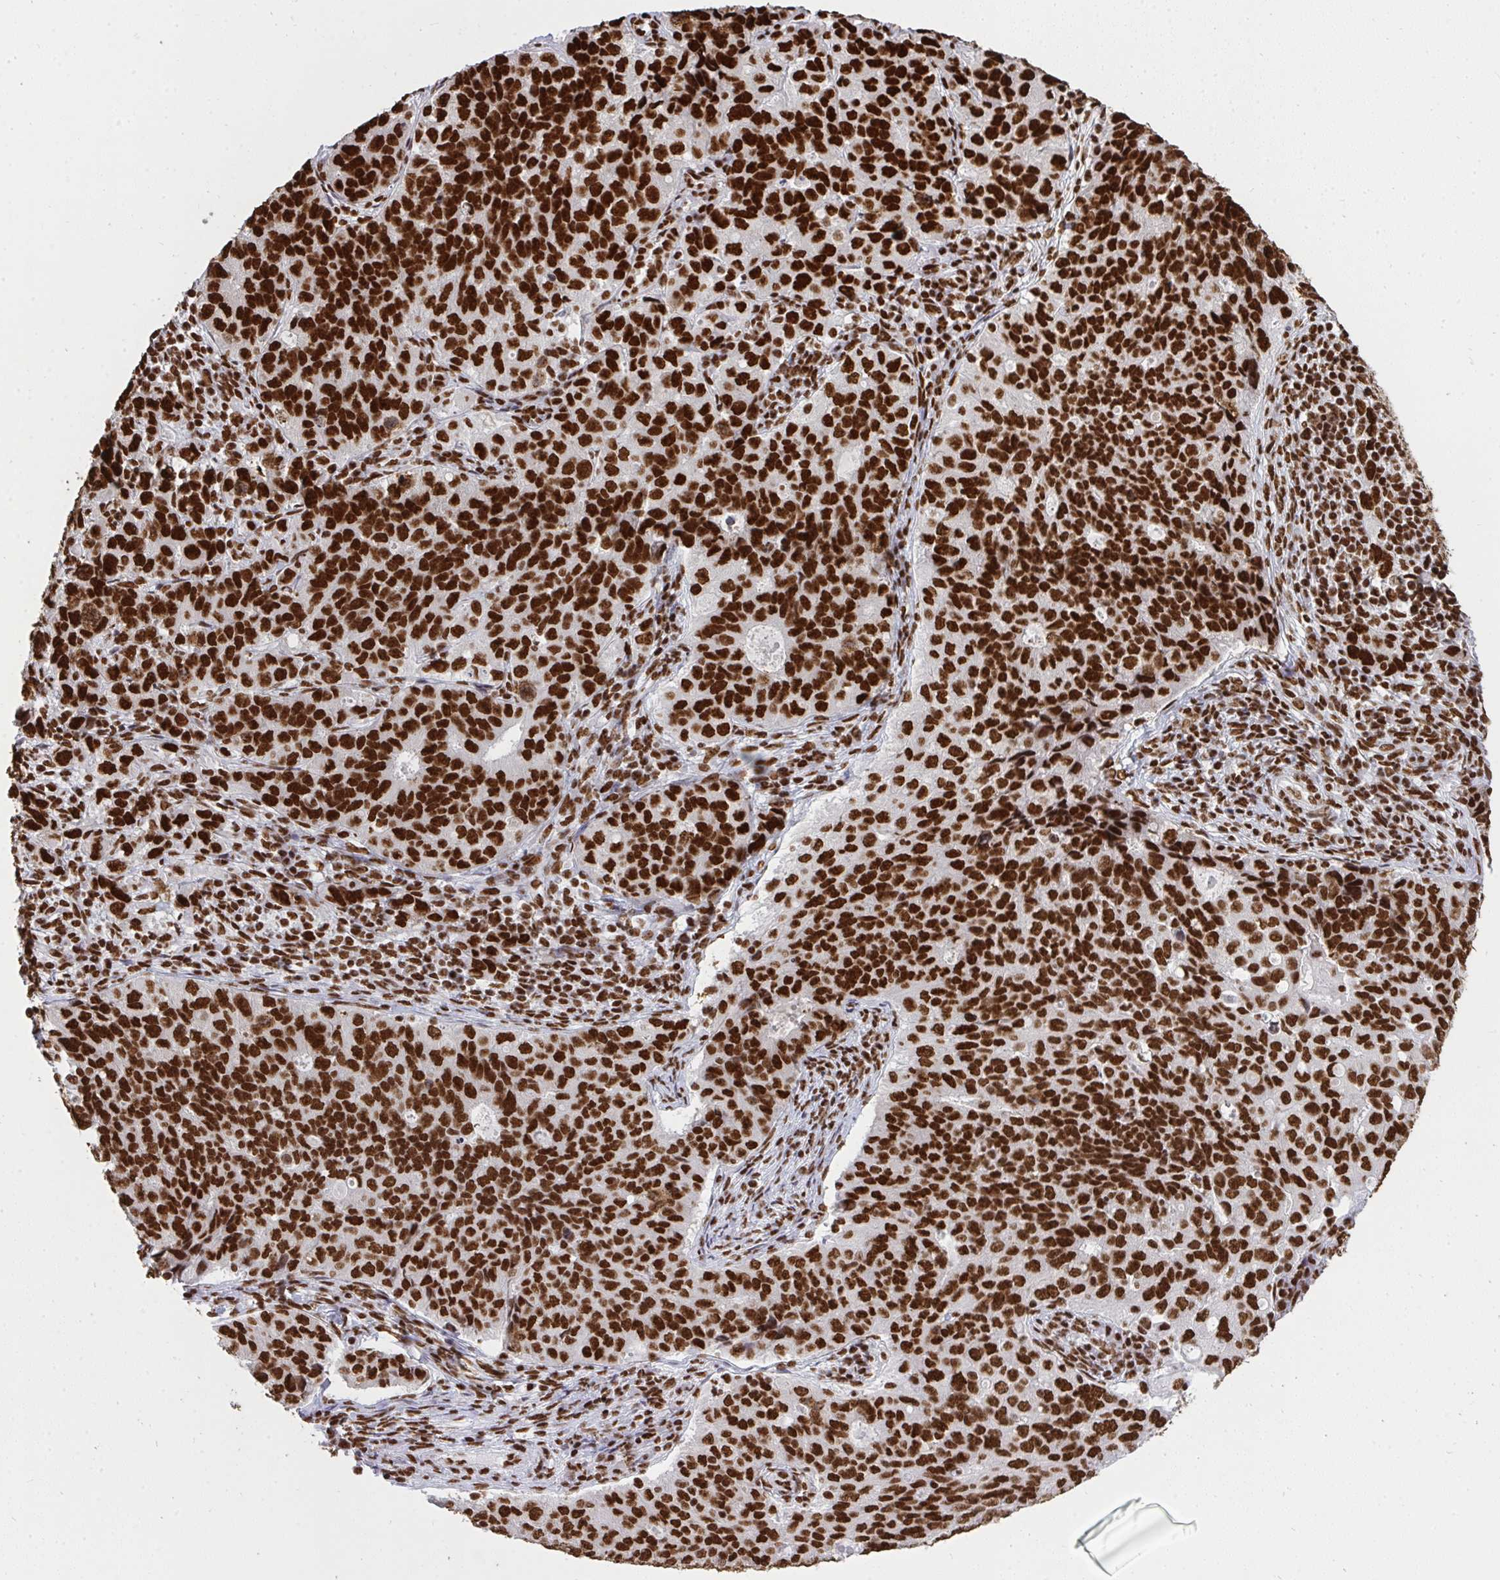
{"staining": {"intensity": "strong", "quantity": ">75%", "location": "nuclear"}, "tissue": "endometrial cancer", "cell_type": "Tumor cells", "image_type": "cancer", "snomed": [{"axis": "morphology", "description": "Adenocarcinoma, NOS"}, {"axis": "topography", "description": "Endometrium"}], "caption": "A photomicrograph of human endometrial cancer (adenocarcinoma) stained for a protein shows strong nuclear brown staining in tumor cells.", "gene": "HNRNPL", "patient": {"sex": "female", "age": 43}}